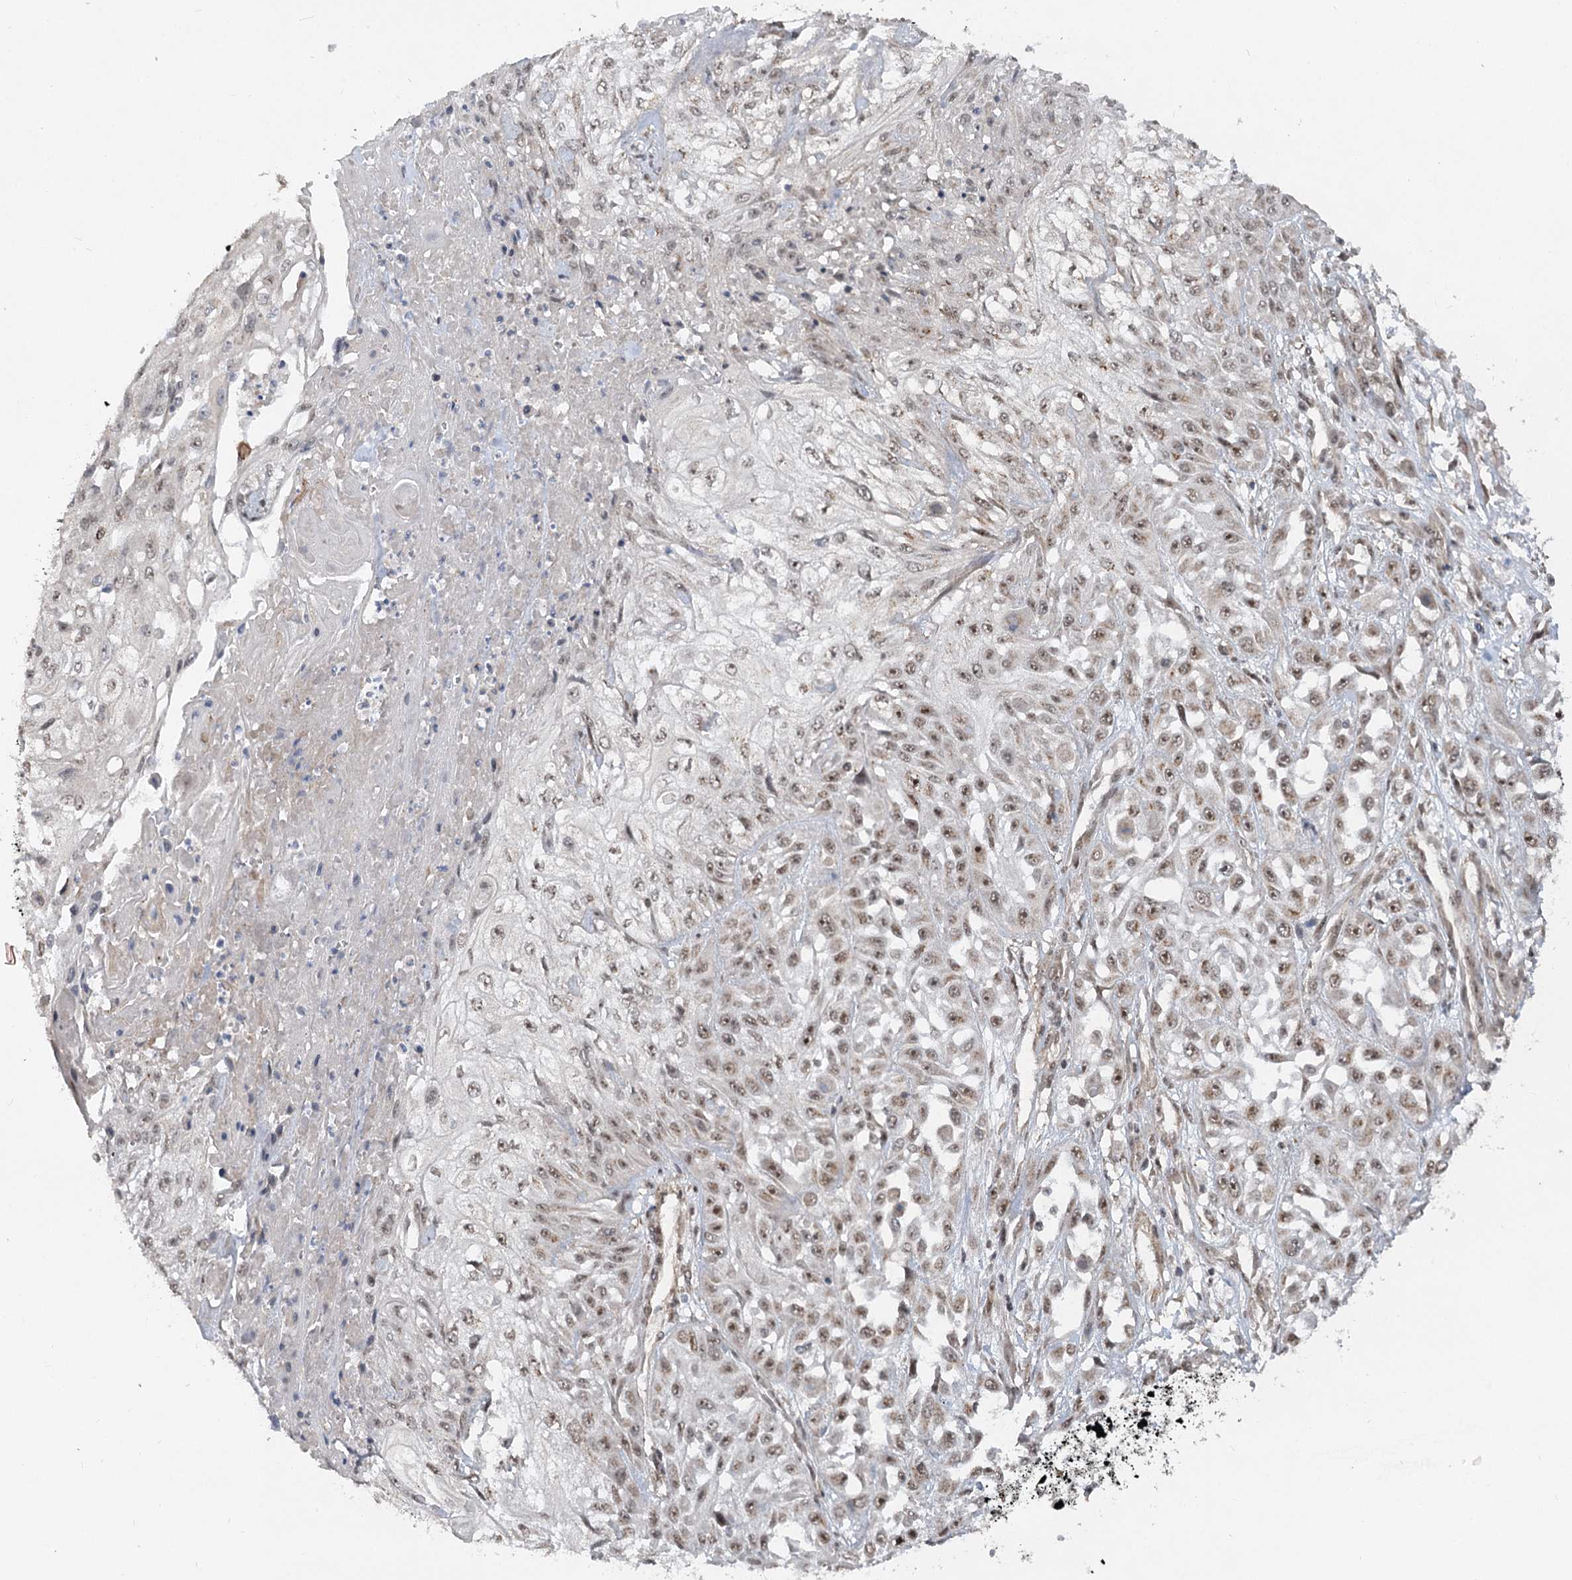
{"staining": {"intensity": "weak", "quantity": ">75%", "location": "nuclear"}, "tissue": "skin cancer", "cell_type": "Tumor cells", "image_type": "cancer", "snomed": [{"axis": "morphology", "description": "Squamous cell carcinoma, NOS"}, {"axis": "morphology", "description": "Squamous cell carcinoma, metastatic, NOS"}, {"axis": "topography", "description": "Skin"}, {"axis": "topography", "description": "Lymph node"}], "caption": "A low amount of weak nuclear expression is appreciated in about >75% of tumor cells in skin cancer tissue. (Brightfield microscopy of DAB IHC at high magnification).", "gene": "GNL3L", "patient": {"sex": "male", "age": 75}}